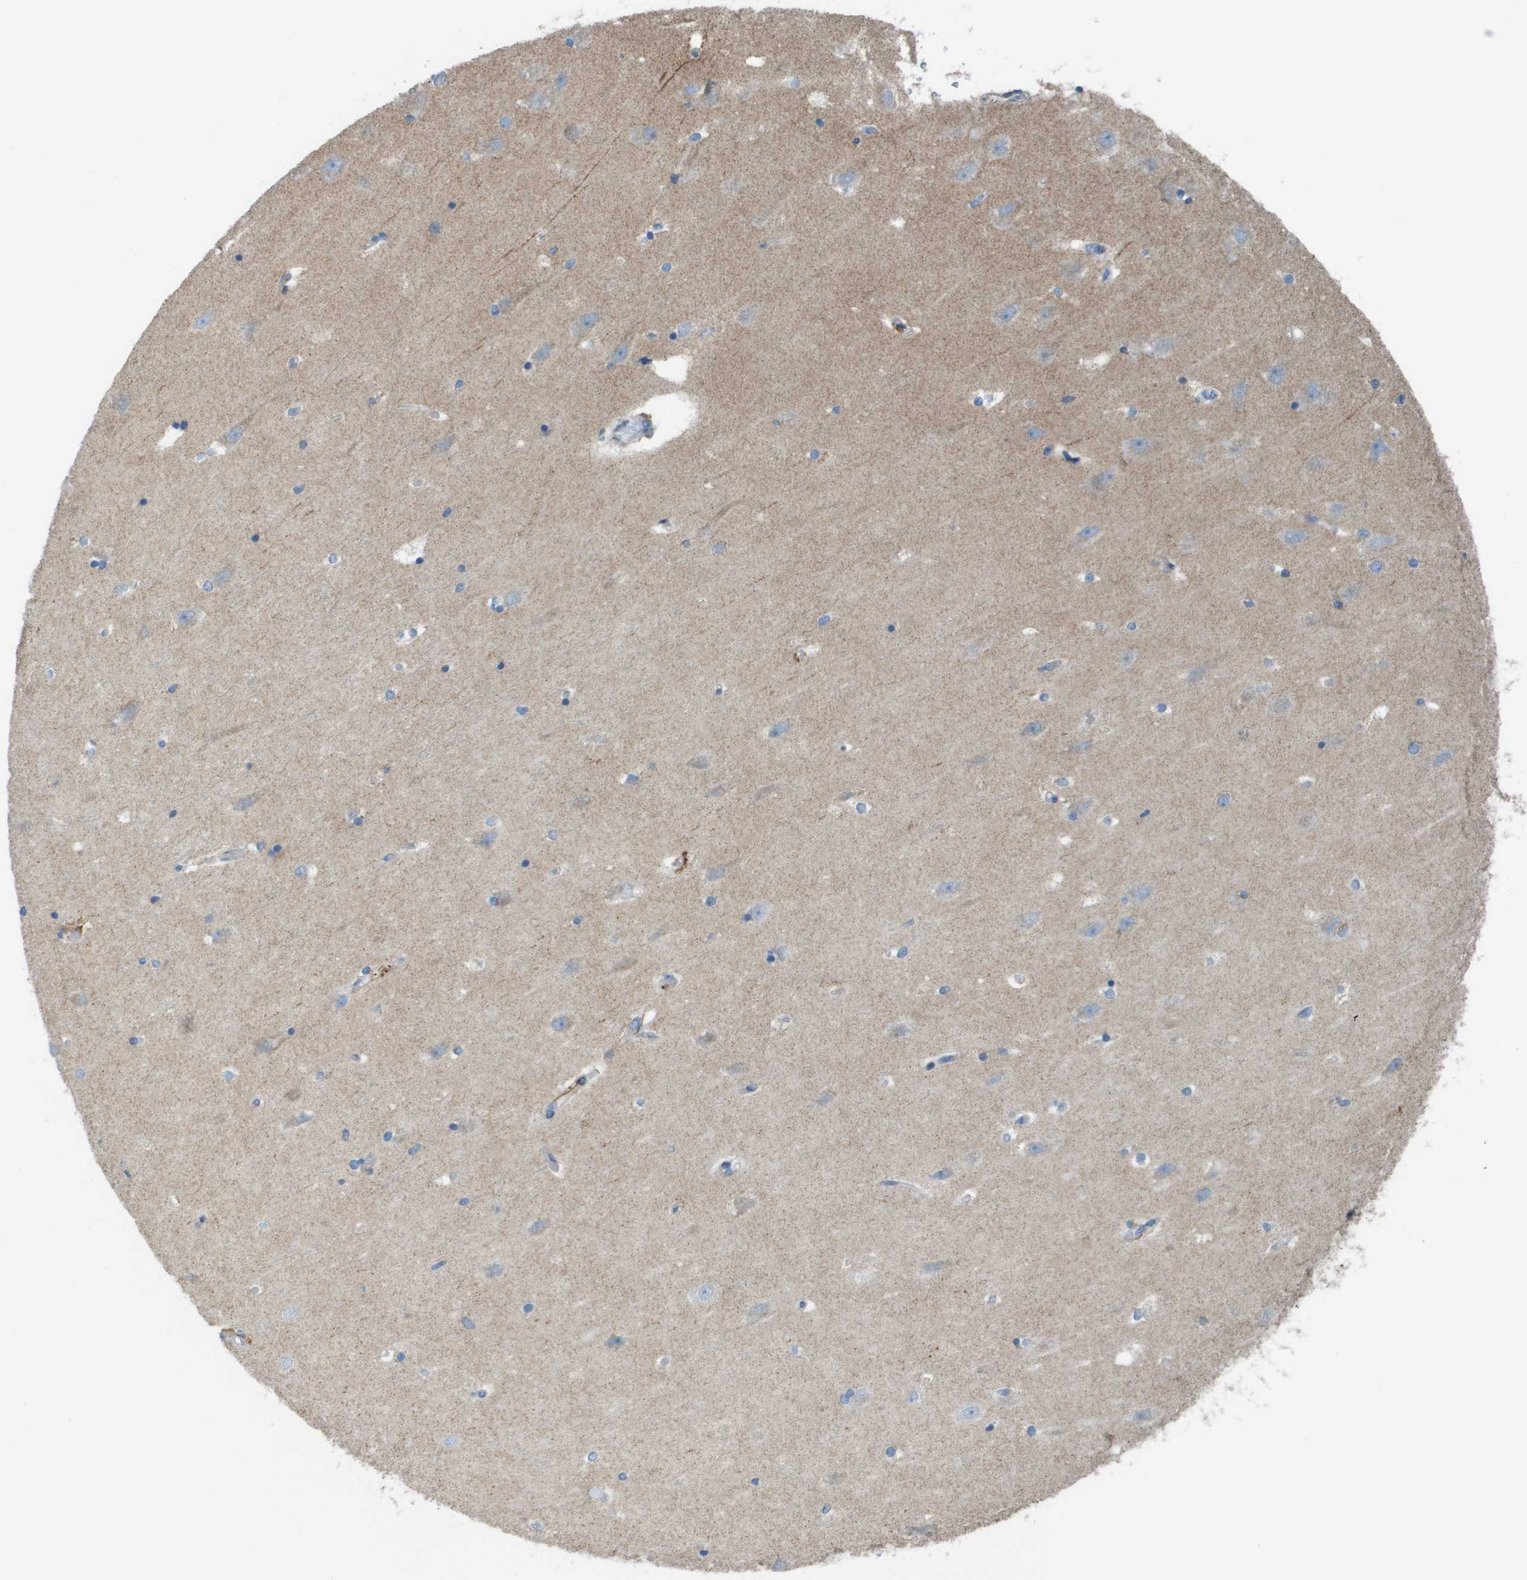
{"staining": {"intensity": "weak", "quantity": "<25%", "location": "cytoplasmic/membranous"}, "tissue": "hippocampus", "cell_type": "Glial cells", "image_type": "normal", "snomed": [{"axis": "morphology", "description": "Normal tissue, NOS"}, {"axis": "topography", "description": "Hippocampus"}], "caption": "The micrograph shows no staining of glial cells in normal hippocampus.", "gene": "GALNT6", "patient": {"sex": "male", "age": 45}}